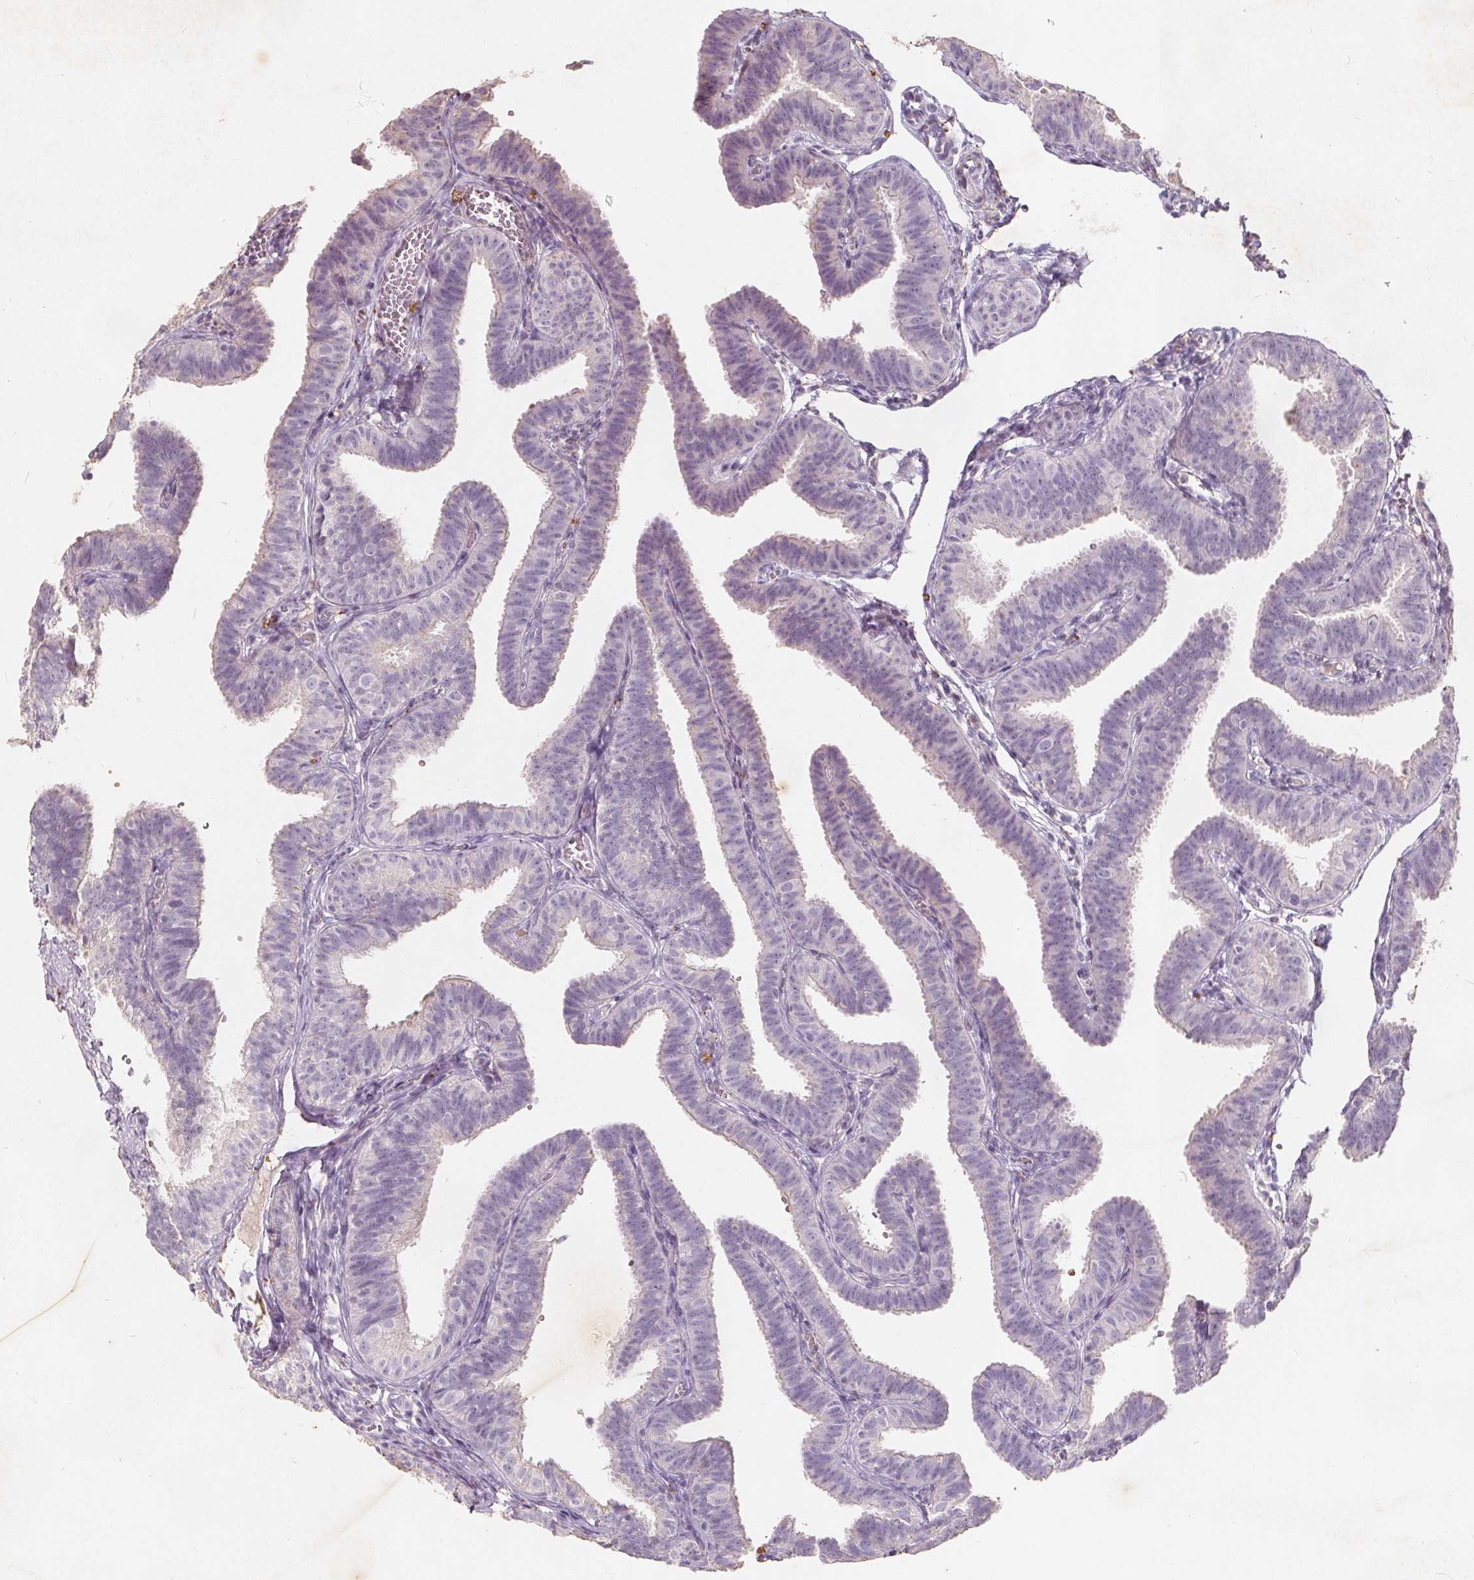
{"staining": {"intensity": "negative", "quantity": "none", "location": "none"}, "tissue": "fallopian tube", "cell_type": "Glandular cells", "image_type": "normal", "snomed": [{"axis": "morphology", "description": "Normal tissue, NOS"}, {"axis": "topography", "description": "Fallopian tube"}], "caption": "This is an IHC histopathology image of benign fallopian tube. There is no positivity in glandular cells.", "gene": "C19orf84", "patient": {"sex": "female", "age": 25}}